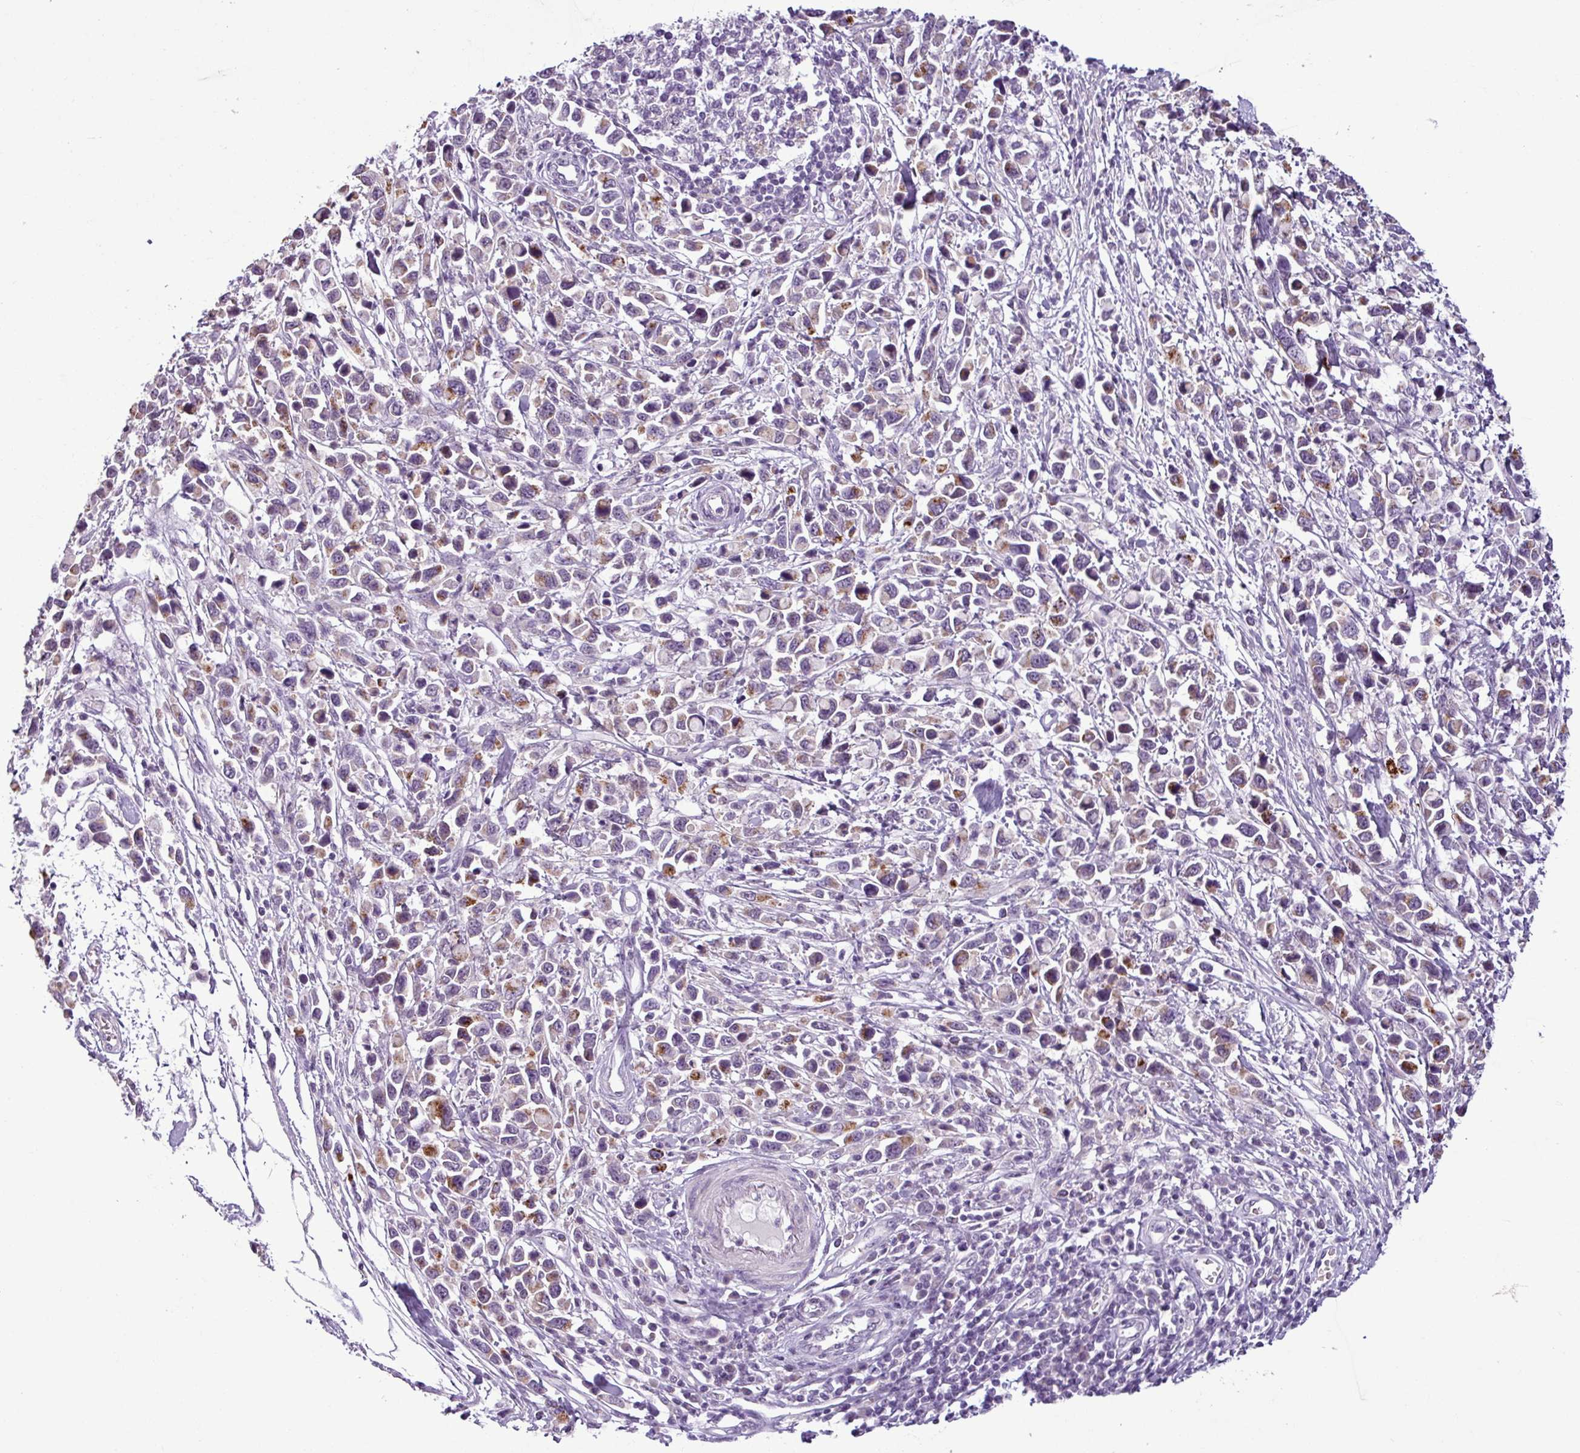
{"staining": {"intensity": "weak", "quantity": "25%-75%", "location": "cytoplasmic/membranous"}, "tissue": "stomach cancer", "cell_type": "Tumor cells", "image_type": "cancer", "snomed": [{"axis": "morphology", "description": "Adenocarcinoma, NOS"}, {"axis": "topography", "description": "Stomach"}], "caption": "Brown immunohistochemical staining in adenocarcinoma (stomach) exhibits weak cytoplasmic/membranous expression in about 25%-75% of tumor cells.", "gene": "C9orf24", "patient": {"sex": "female", "age": 81}}